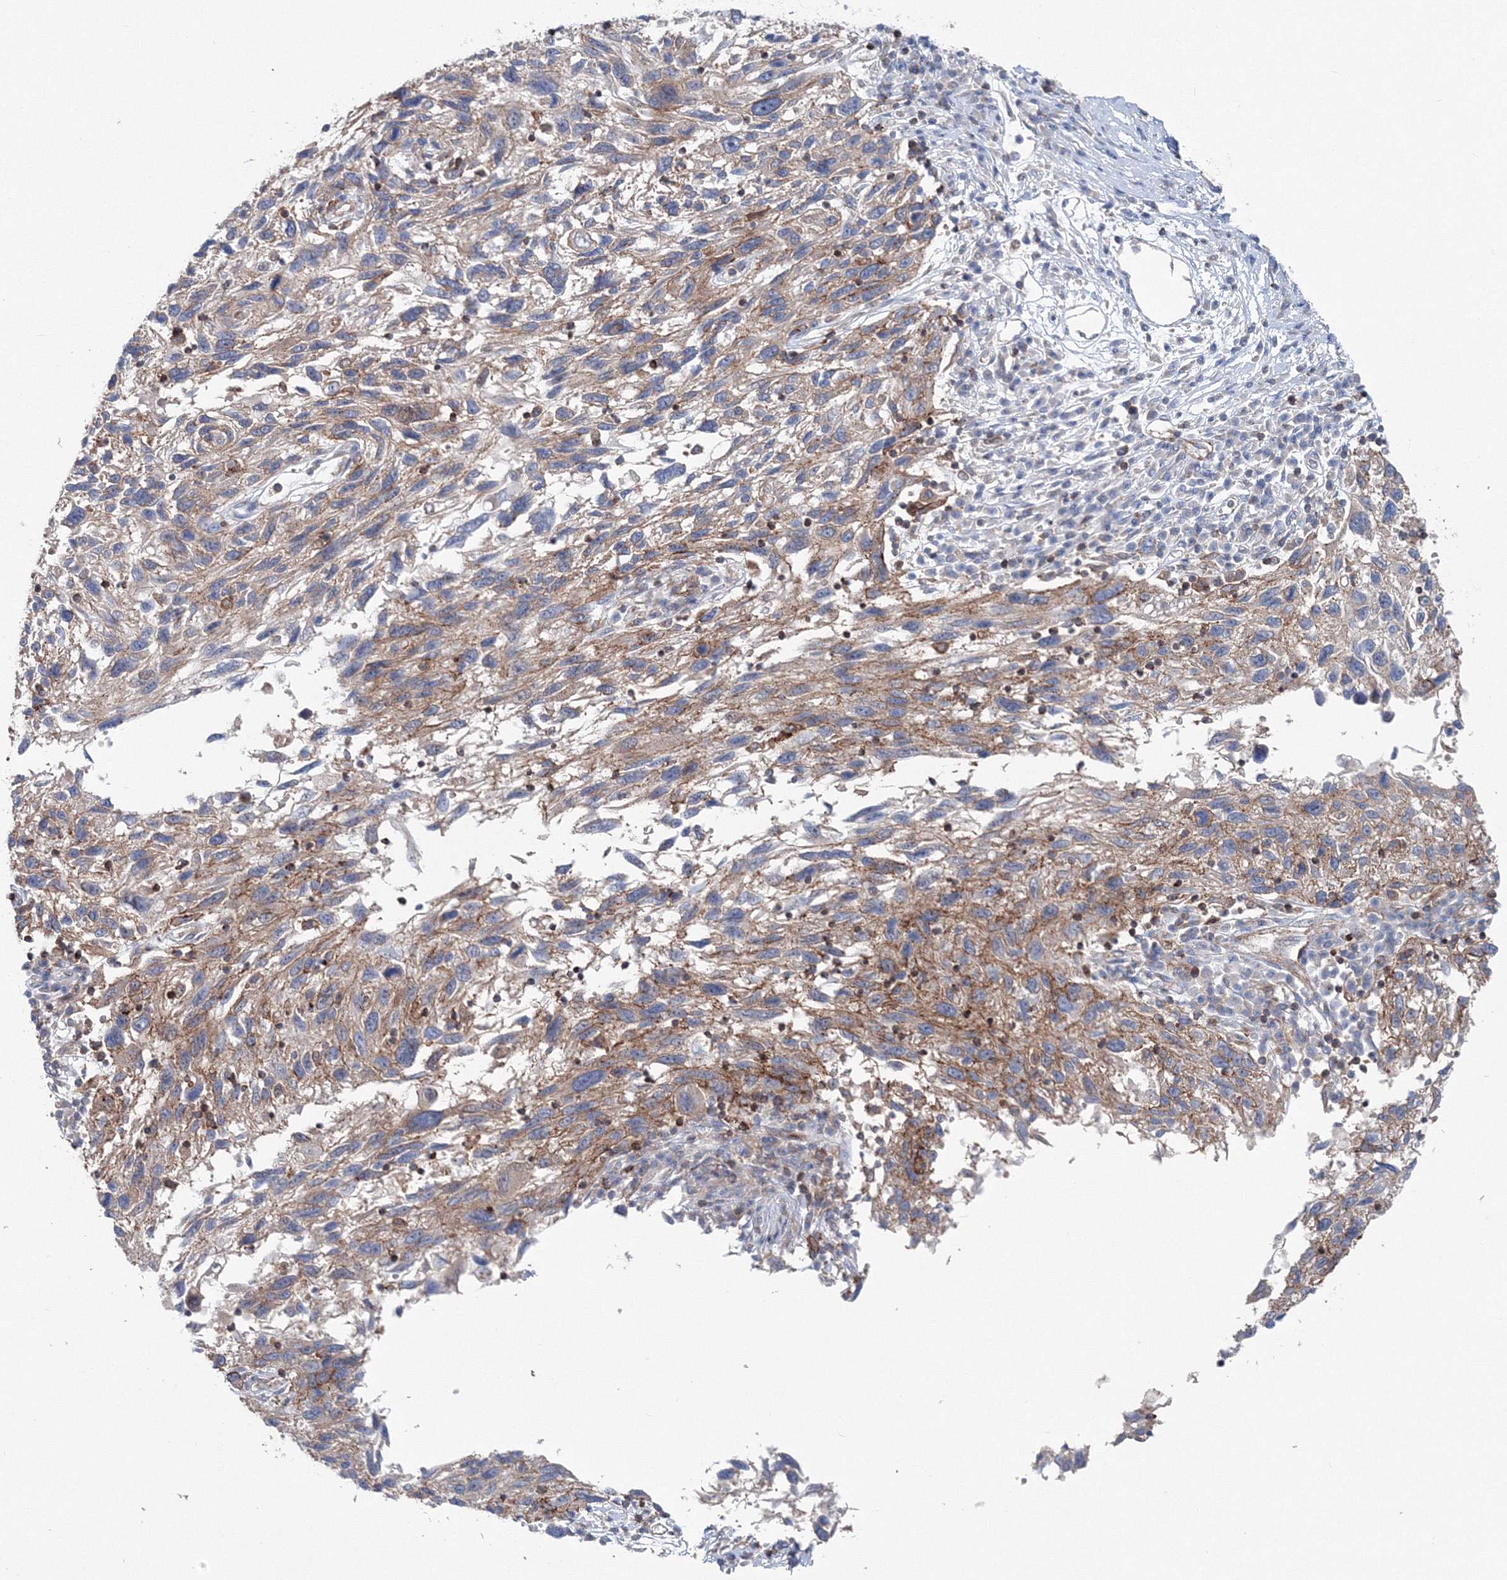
{"staining": {"intensity": "weak", "quantity": "25%-75%", "location": "cytoplasmic/membranous"}, "tissue": "melanoma", "cell_type": "Tumor cells", "image_type": "cancer", "snomed": [{"axis": "morphology", "description": "Malignant melanoma, NOS"}, {"axis": "topography", "description": "Skin"}], "caption": "IHC (DAB (3,3'-diaminobenzidine)) staining of human melanoma demonstrates weak cytoplasmic/membranous protein expression in approximately 25%-75% of tumor cells.", "gene": "GGA2", "patient": {"sex": "male", "age": 53}}